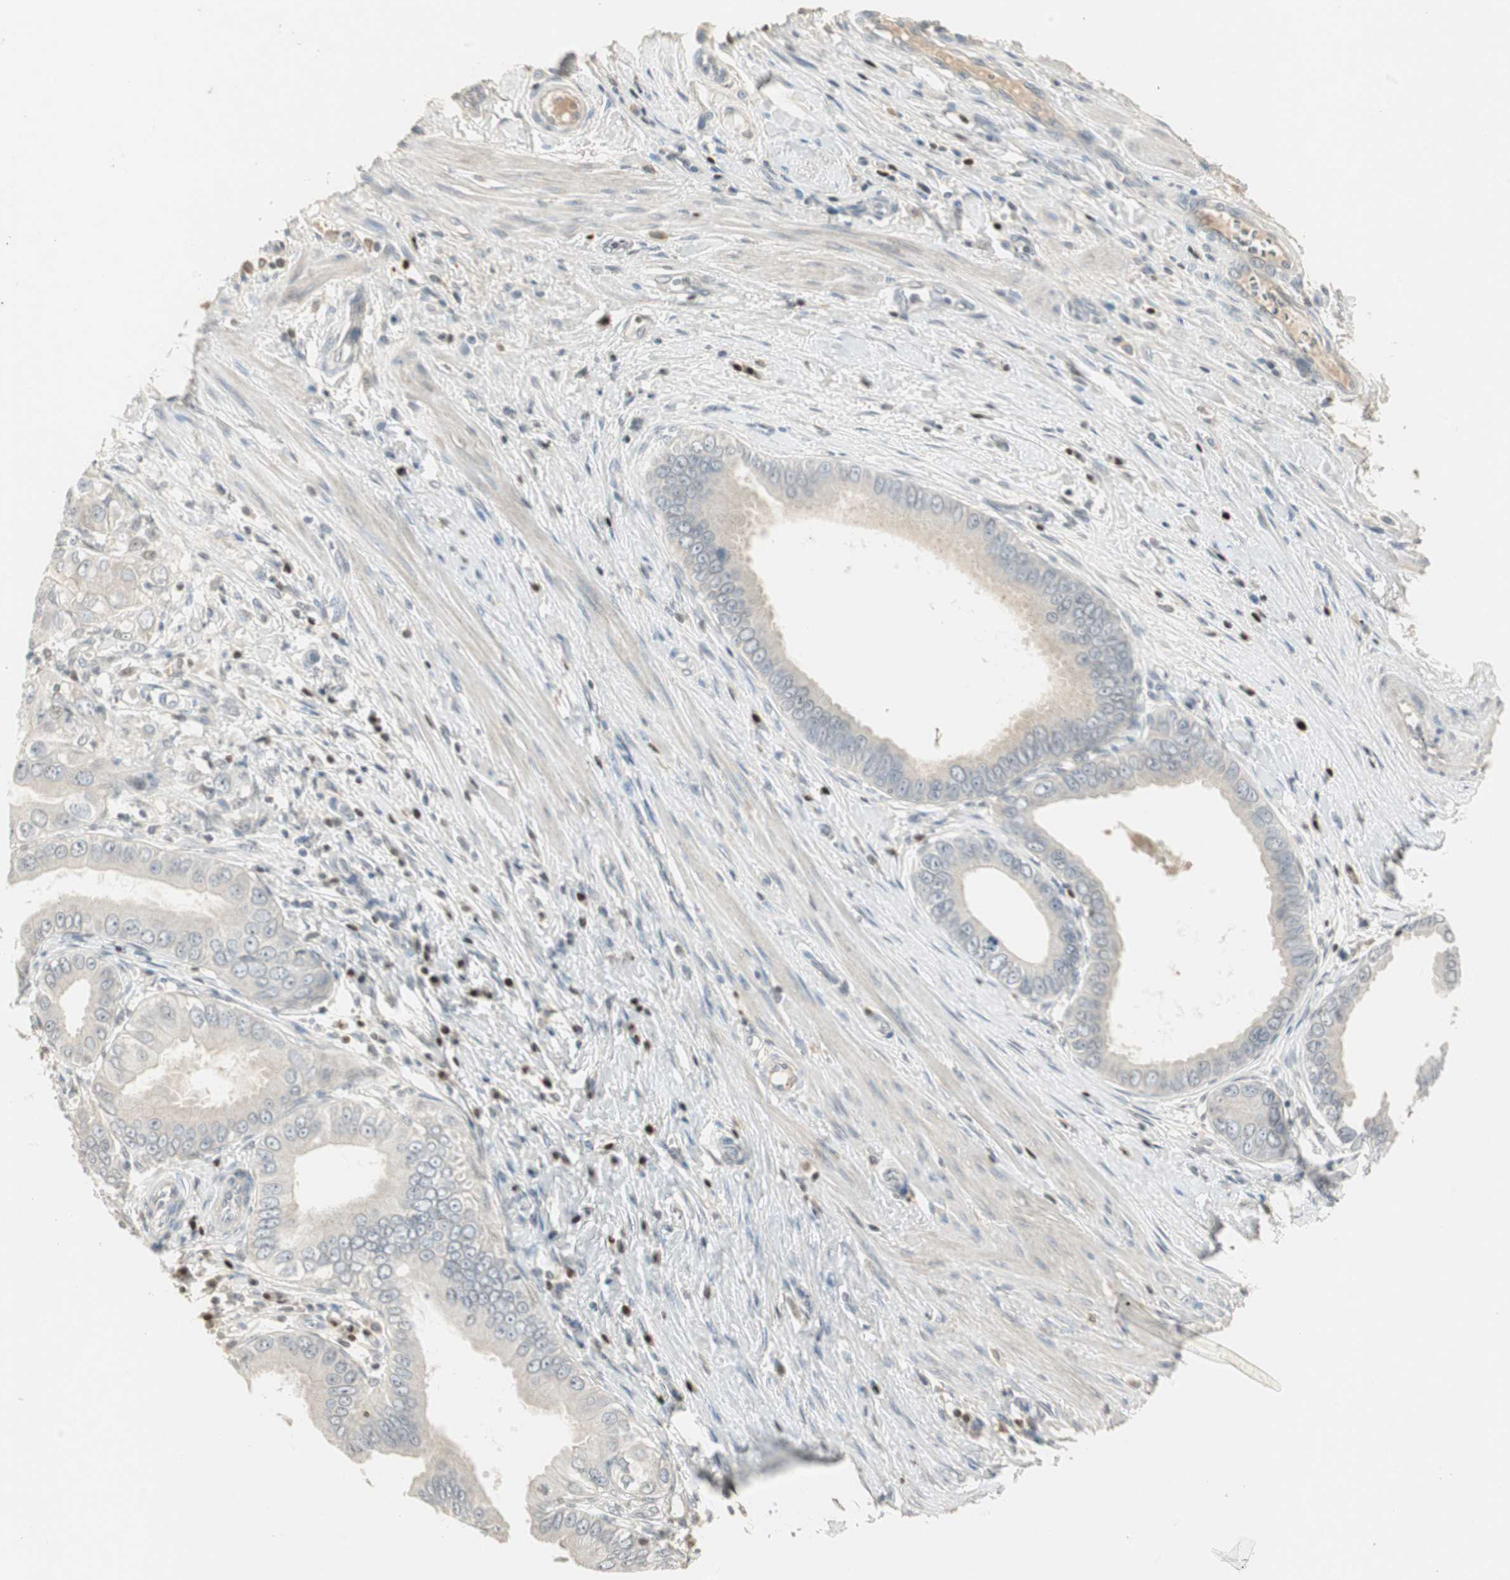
{"staining": {"intensity": "negative", "quantity": "none", "location": "none"}, "tissue": "pancreatic cancer", "cell_type": "Tumor cells", "image_type": "cancer", "snomed": [{"axis": "morphology", "description": "Normal tissue, NOS"}, {"axis": "topography", "description": "Lymph node"}], "caption": "IHC photomicrograph of neoplastic tissue: pancreatic cancer stained with DAB reveals no significant protein positivity in tumor cells. Nuclei are stained in blue.", "gene": "RUNX2", "patient": {"sex": "male", "age": 50}}